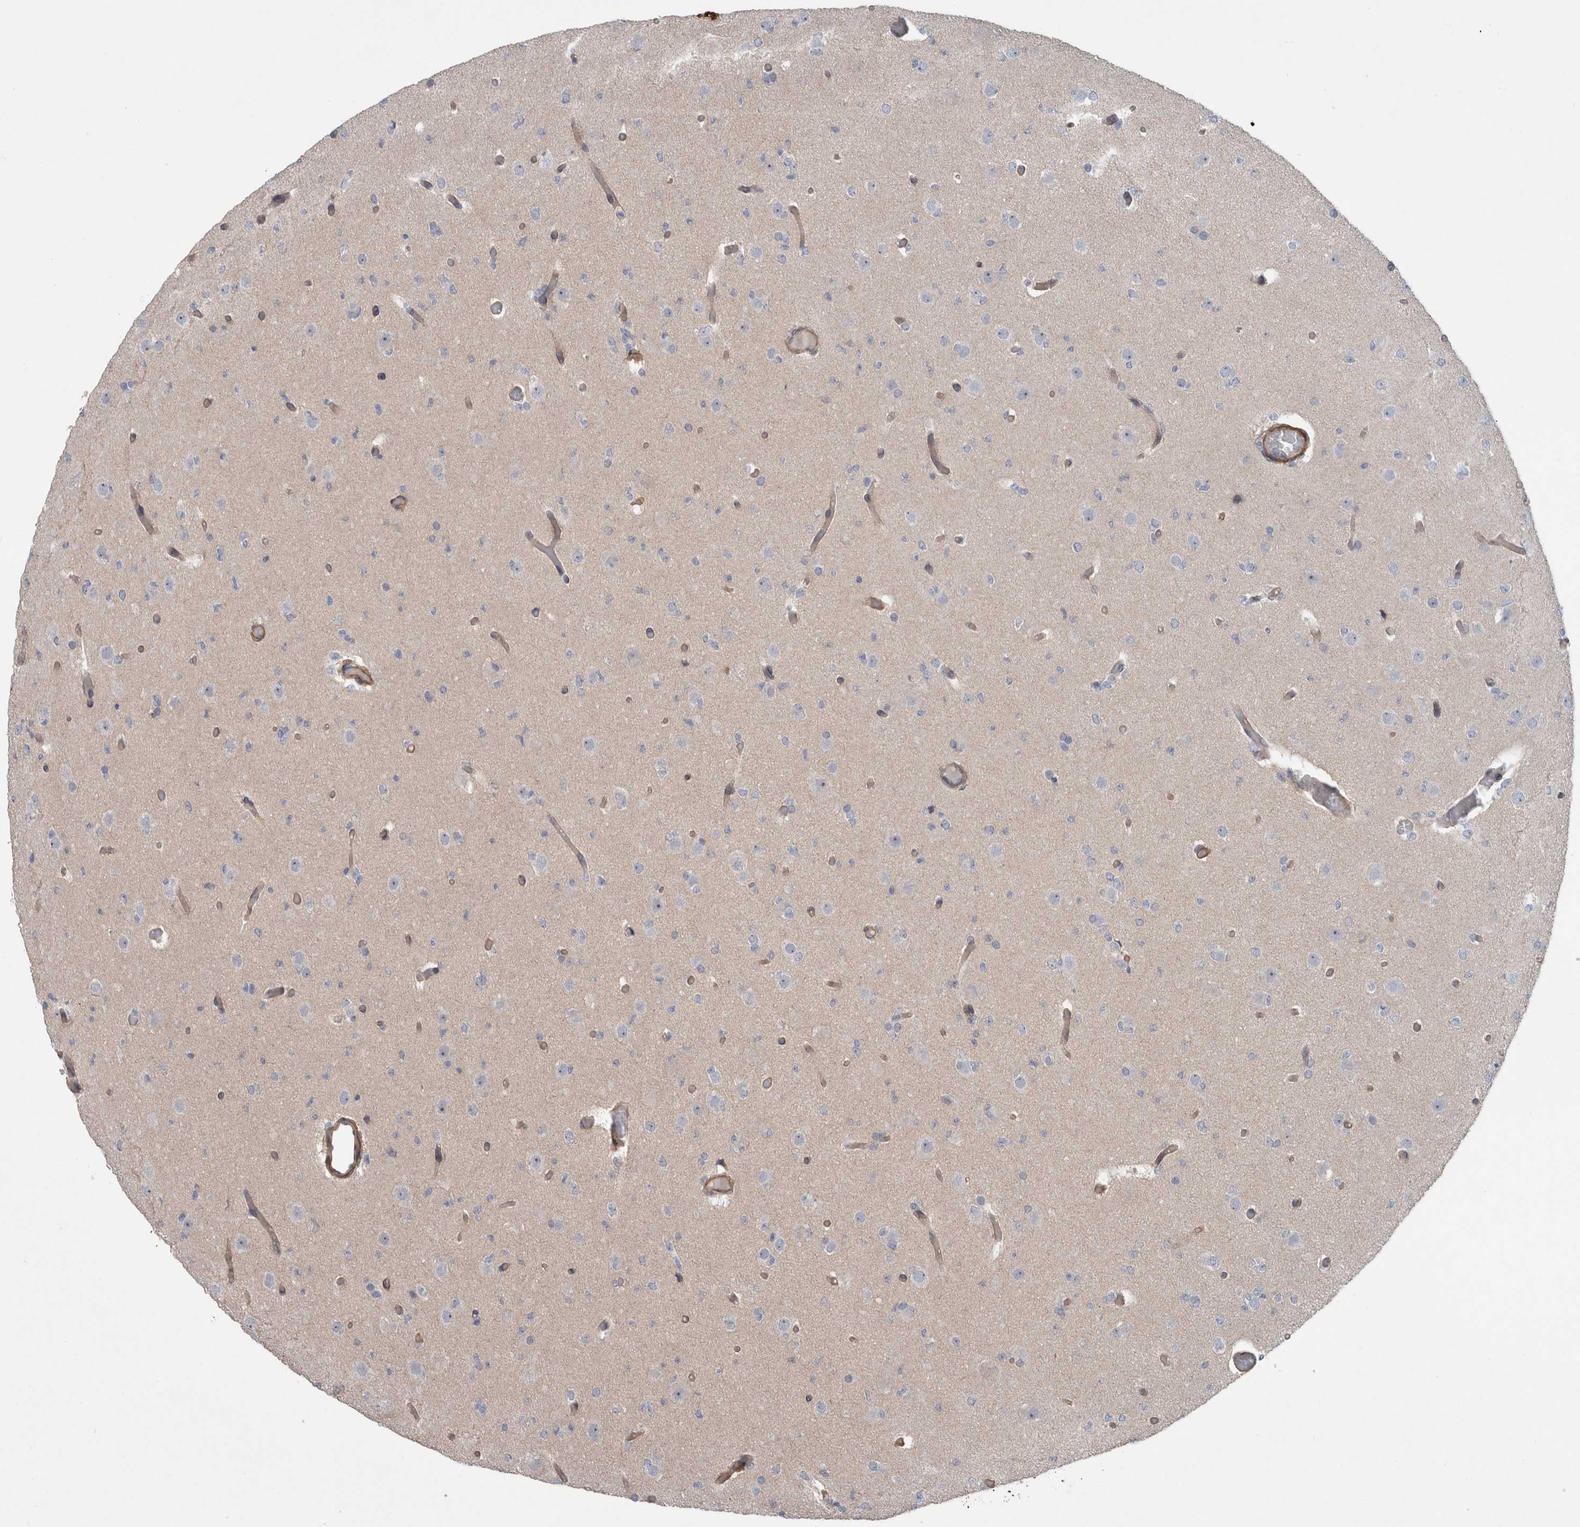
{"staining": {"intensity": "negative", "quantity": "none", "location": "none"}, "tissue": "glioma", "cell_type": "Tumor cells", "image_type": "cancer", "snomed": [{"axis": "morphology", "description": "Glioma, malignant, Low grade"}, {"axis": "topography", "description": "Brain"}], "caption": "The image shows no staining of tumor cells in malignant glioma (low-grade).", "gene": "BCAM", "patient": {"sex": "female", "age": 22}}